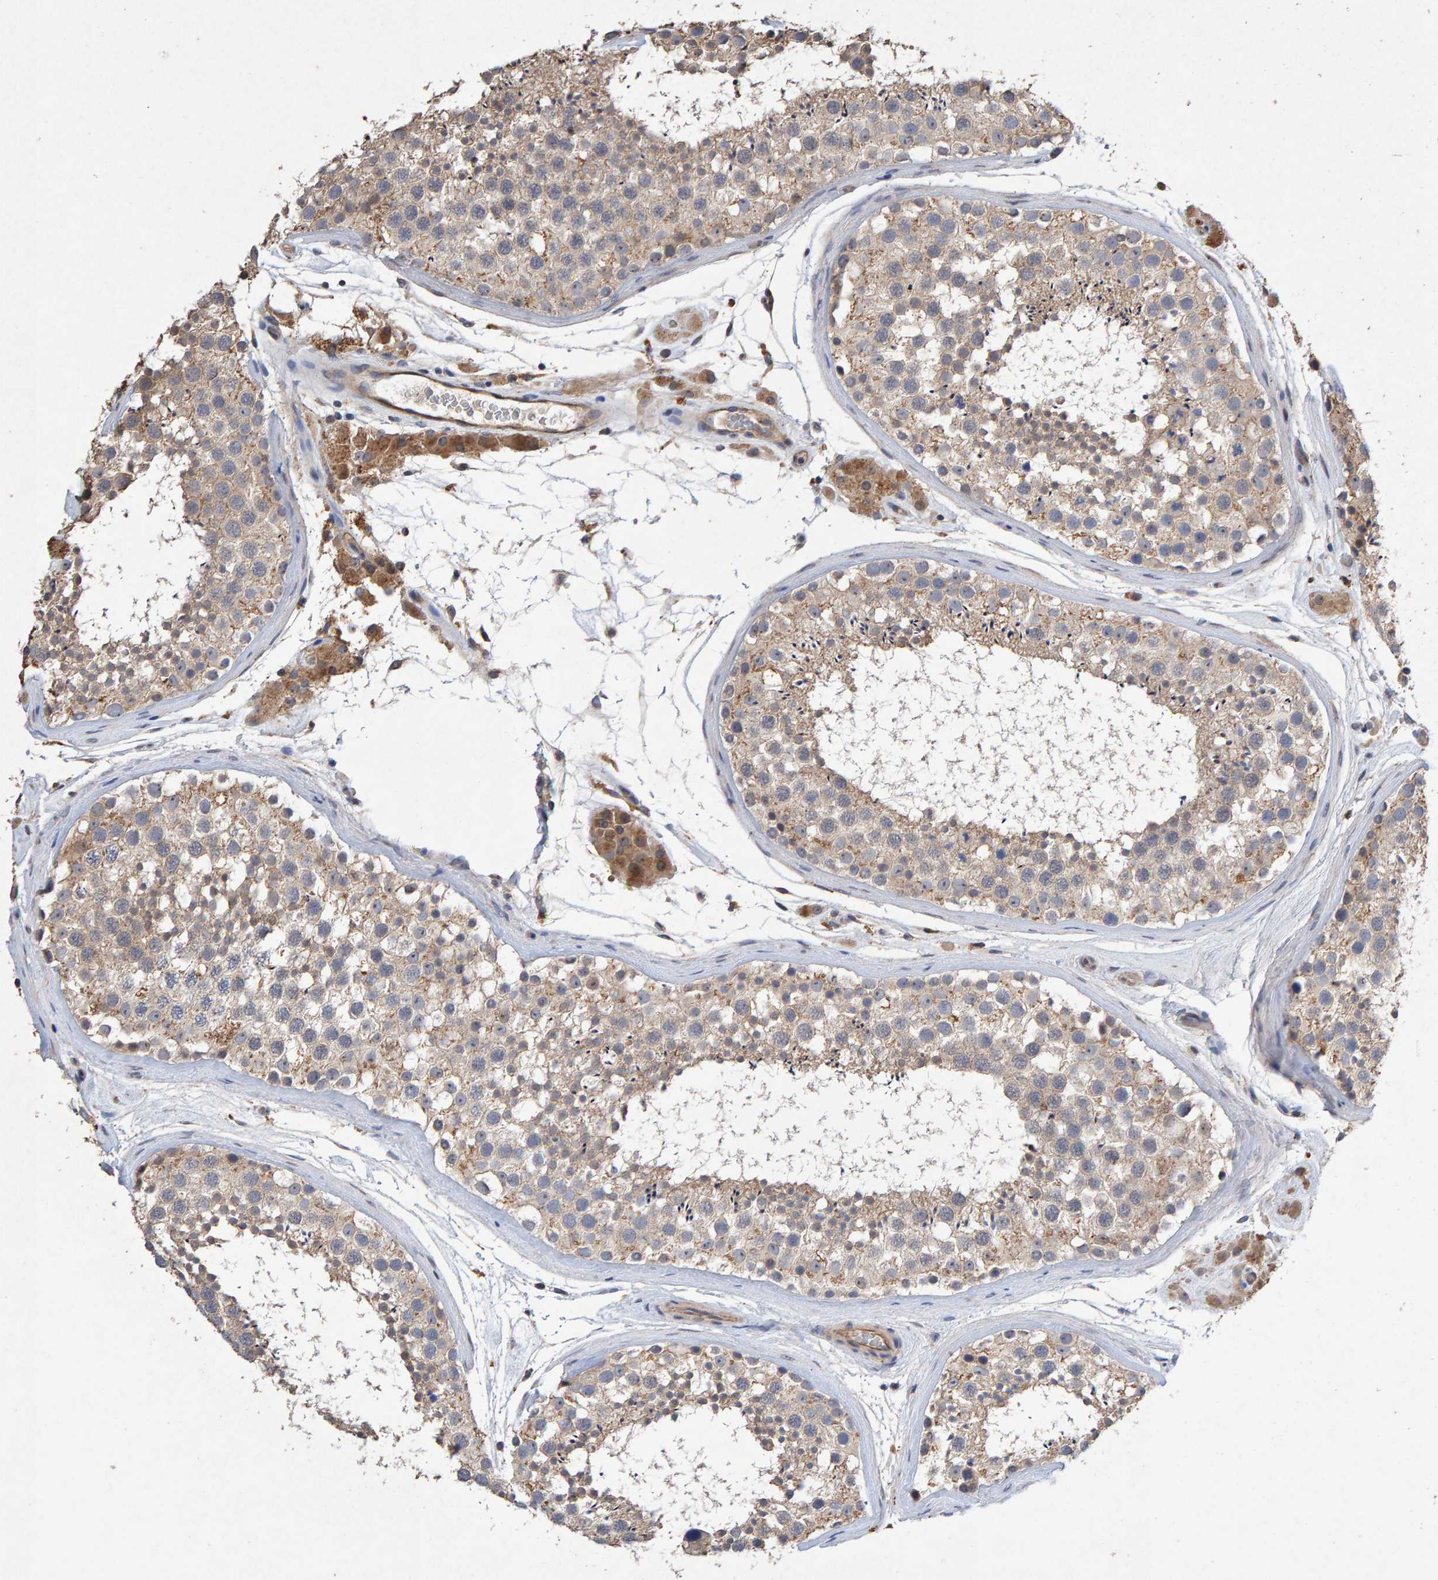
{"staining": {"intensity": "moderate", "quantity": "<25%", "location": "cytoplasmic/membranous"}, "tissue": "testis", "cell_type": "Cells in seminiferous ducts", "image_type": "normal", "snomed": [{"axis": "morphology", "description": "Normal tissue, NOS"}, {"axis": "topography", "description": "Testis"}], "caption": "Moderate cytoplasmic/membranous staining for a protein is identified in approximately <25% of cells in seminiferous ducts of unremarkable testis using IHC.", "gene": "EFR3A", "patient": {"sex": "male", "age": 46}}